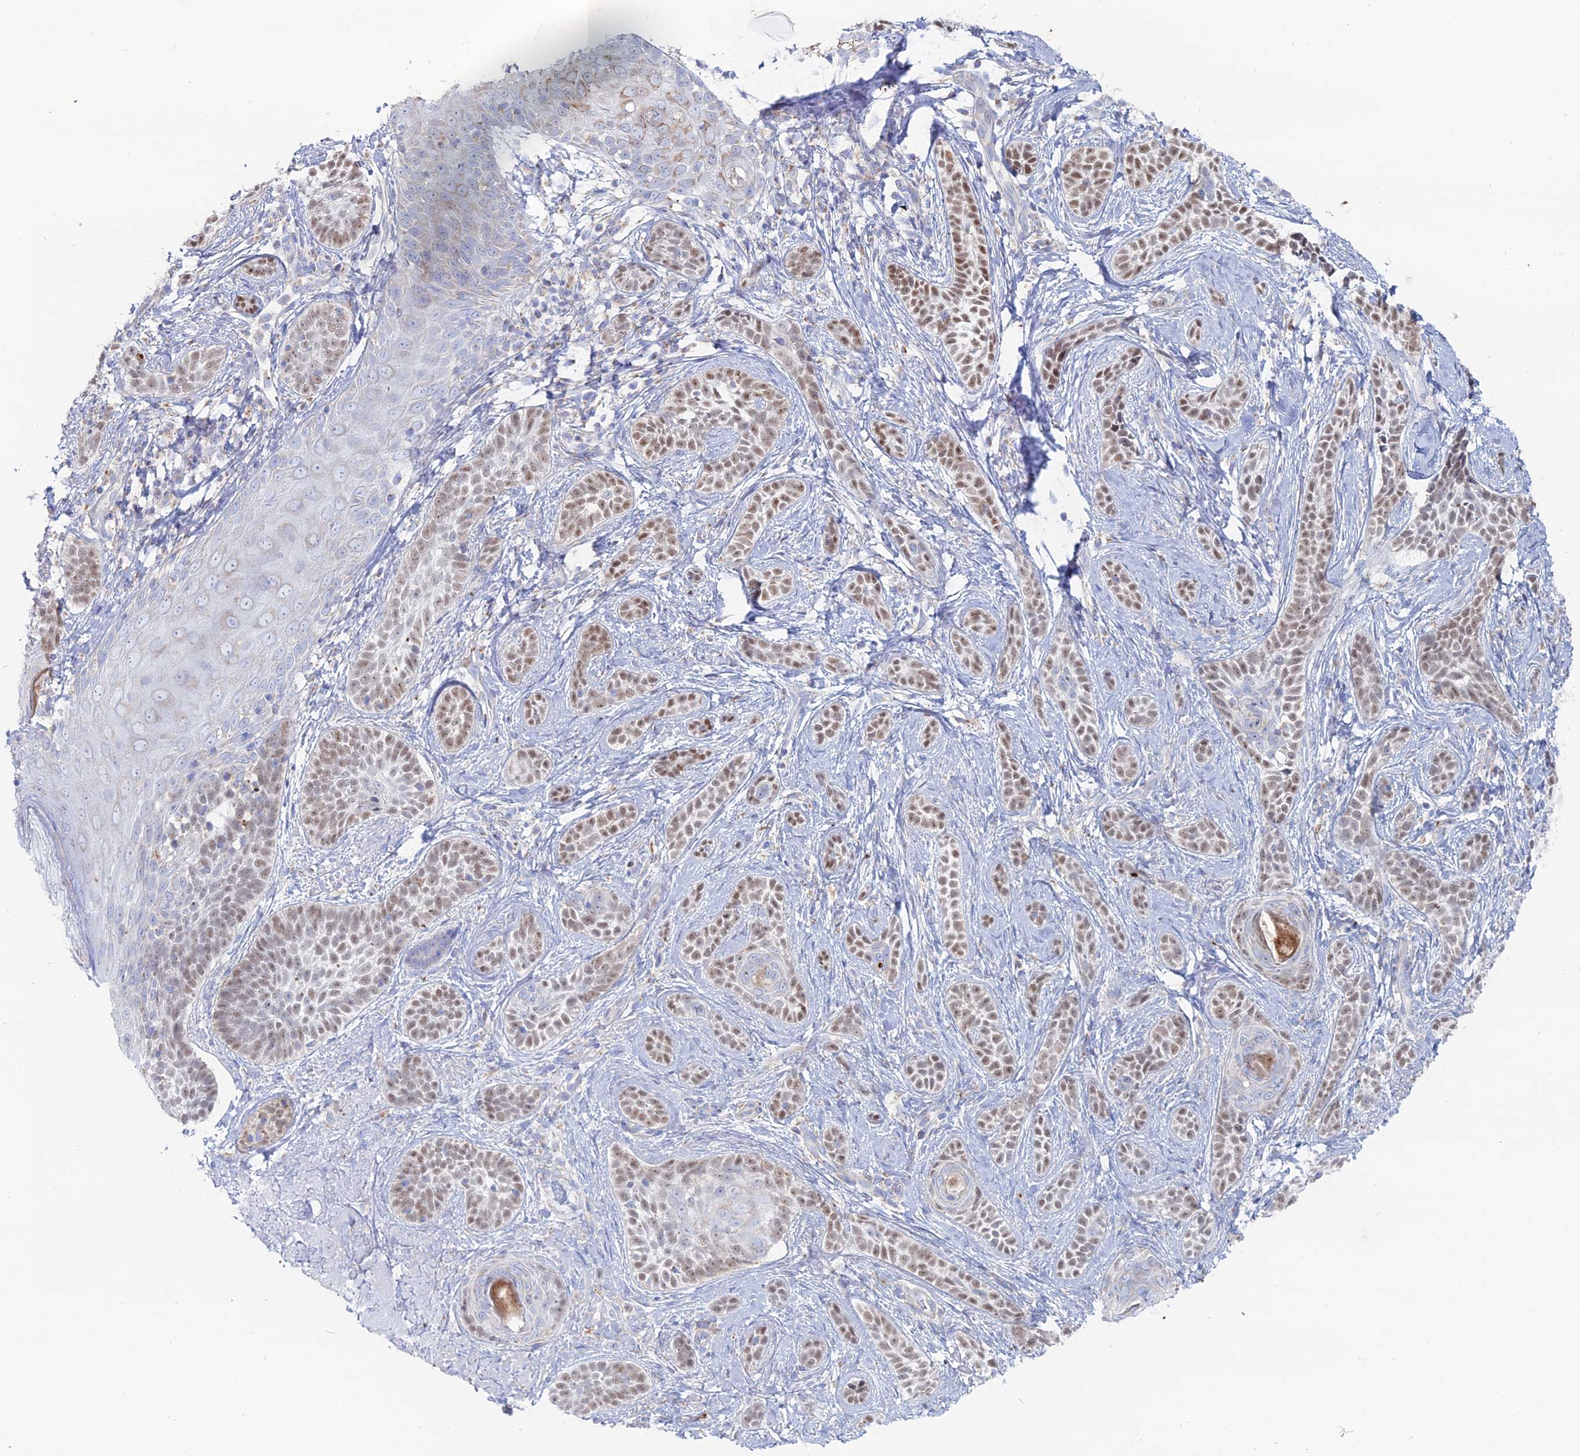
{"staining": {"intensity": "moderate", "quantity": ">75%", "location": "nuclear"}, "tissue": "skin cancer", "cell_type": "Tumor cells", "image_type": "cancer", "snomed": [{"axis": "morphology", "description": "Basal cell carcinoma"}, {"axis": "topography", "description": "Skin"}], "caption": "High-power microscopy captured an IHC histopathology image of basal cell carcinoma (skin), revealing moderate nuclear staining in approximately >75% of tumor cells.", "gene": "MPC1", "patient": {"sex": "male", "age": 71}}